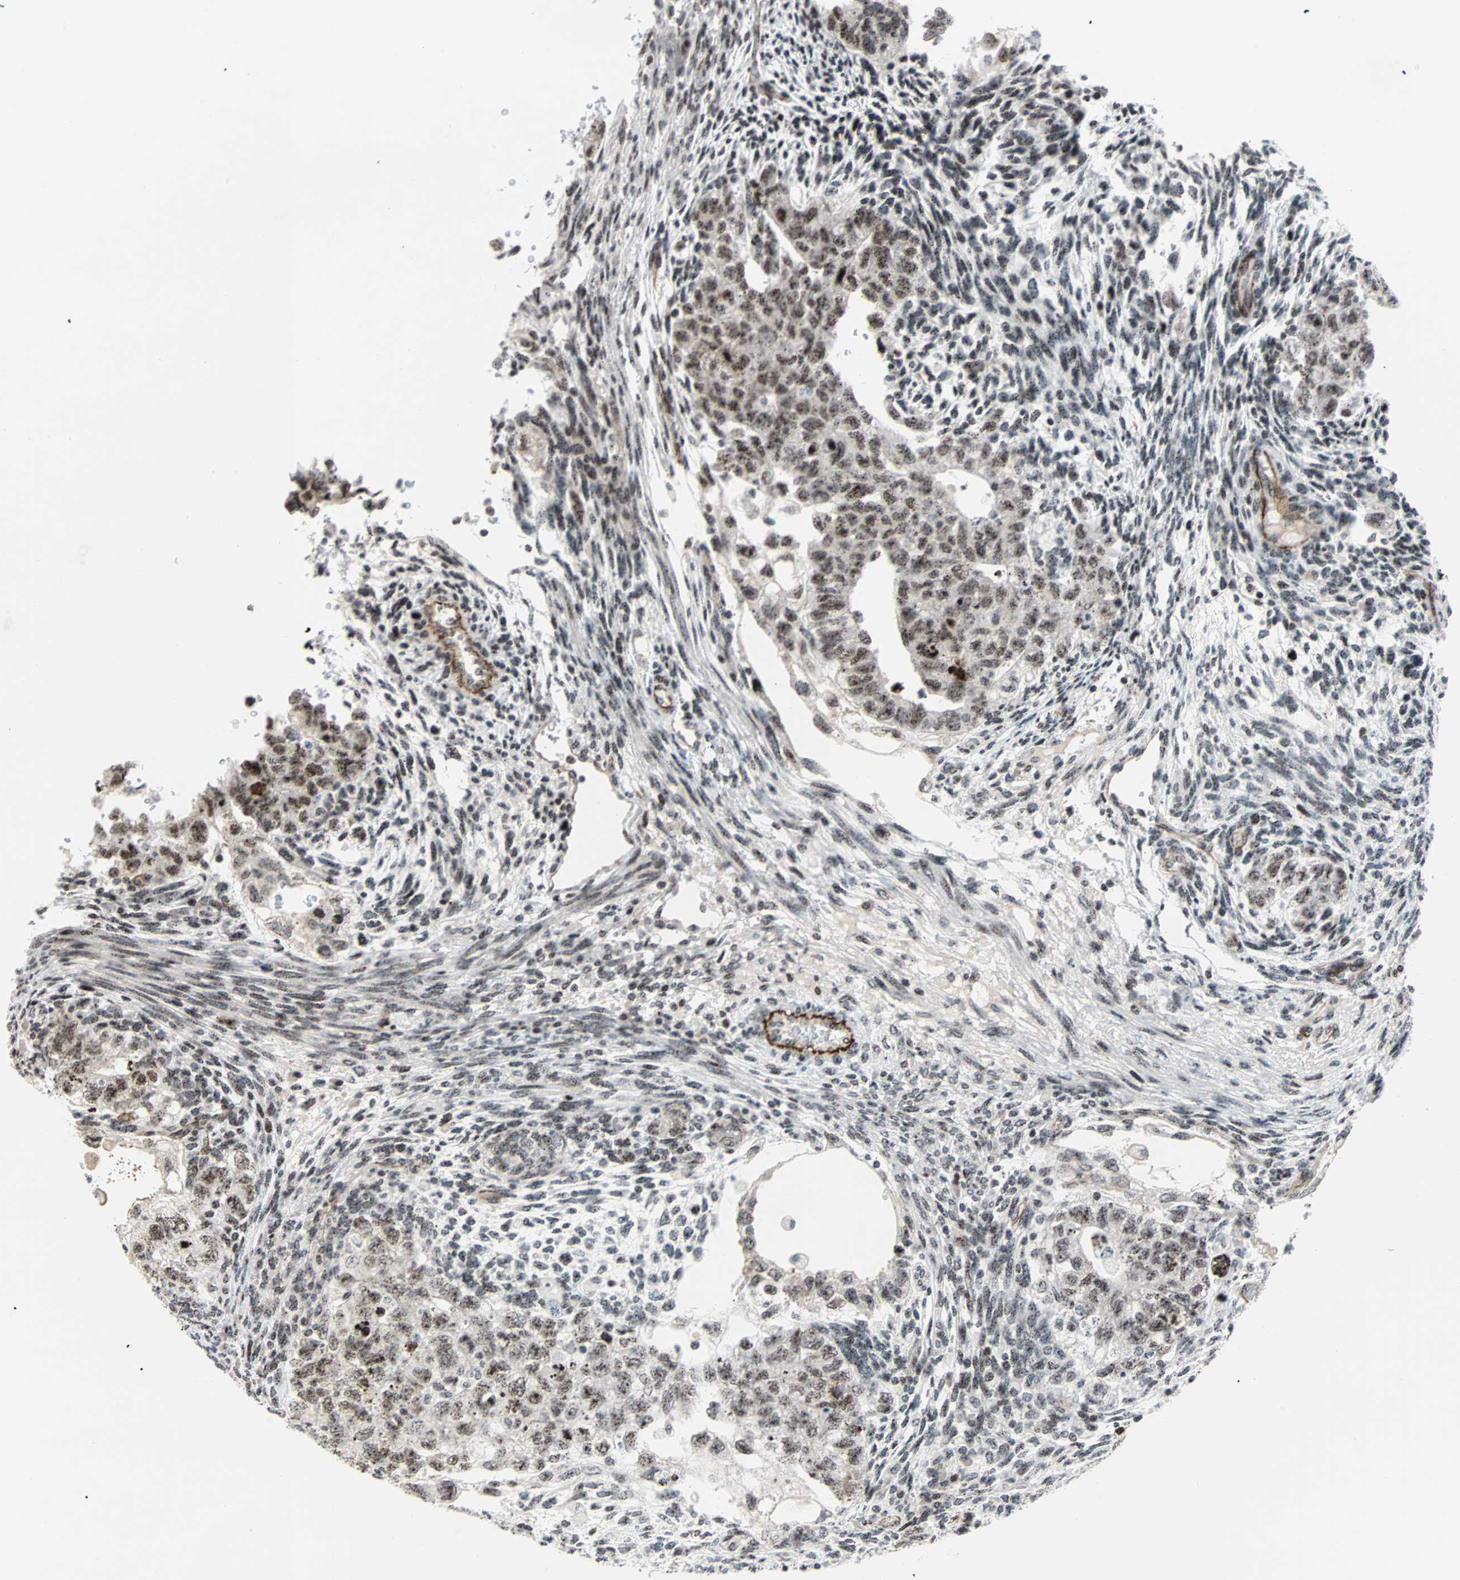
{"staining": {"intensity": "weak", "quantity": ">75%", "location": "nuclear"}, "tissue": "testis cancer", "cell_type": "Tumor cells", "image_type": "cancer", "snomed": [{"axis": "morphology", "description": "Normal tissue, NOS"}, {"axis": "morphology", "description": "Carcinoma, Embryonal, NOS"}, {"axis": "topography", "description": "Testis"}], "caption": "IHC (DAB (3,3'-diaminobenzidine)) staining of testis cancer reveals weak nuclear protein staining in approximately >75% of tumor cells.", "gene": "CENPA", "patient": {"sex": "male", "age": 36}}